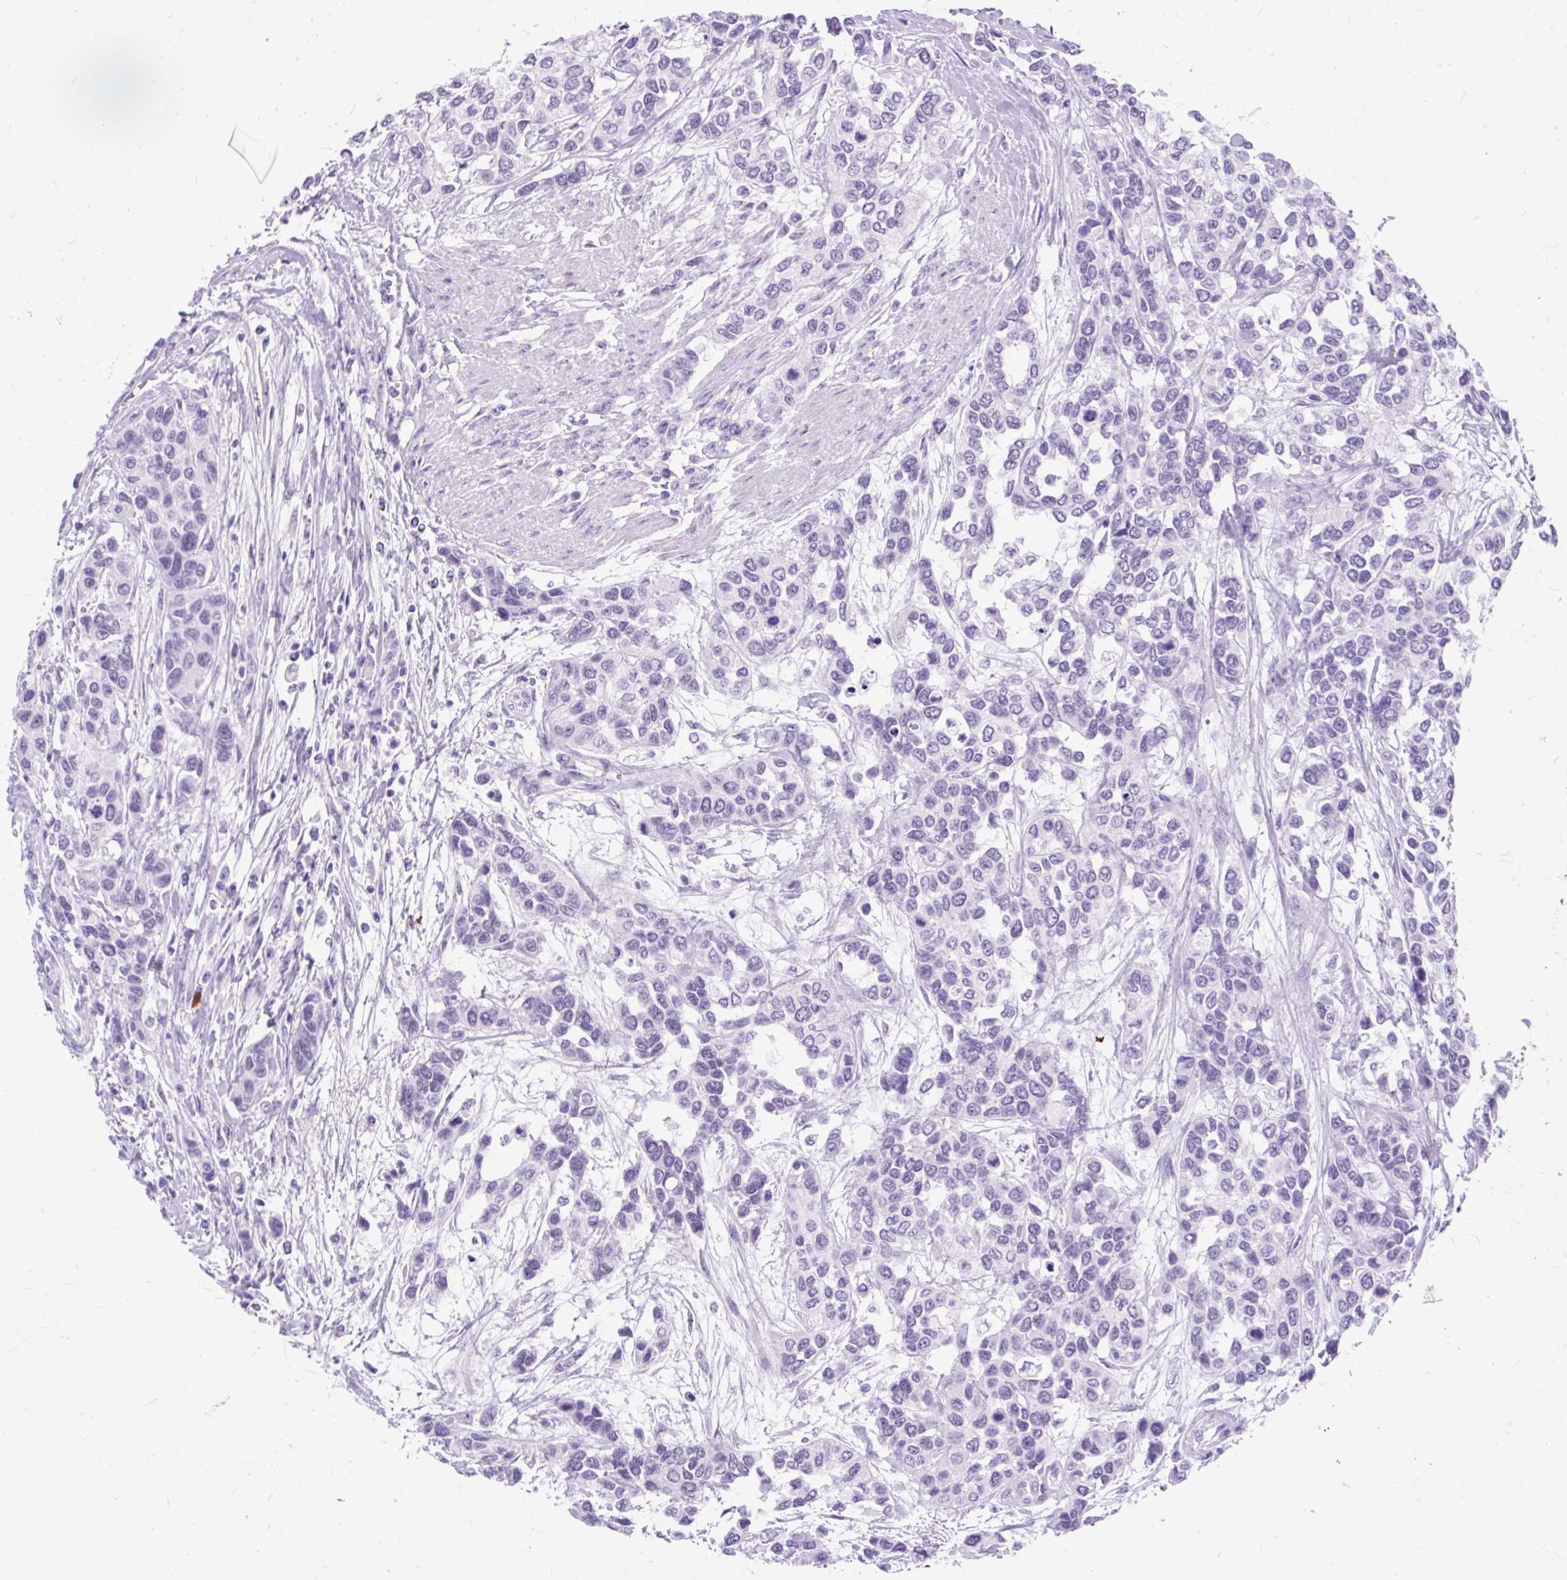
{"staining": {"intensity": "negative", "quantity": "none", "location": "none"}, "tissue": "urothelial cancer", "cell_type": "Tumor cells", "image_type": "cancer", "snomed": [{"axis": "morphology", "description": "Normal tissue, NOS"}, {"axis": "morphology", "description": "Urothelial carcinoma, High grade"}, {"axis": "topography", "description": "Vascular tissue"}, {"axis": "topography", "description": "Urinary bladder"}], "caption": "An image of high-grade urothelial carcinoma stained for a protein demonstrates no brown staining in tumor cells.", "gene": "SCGB1A1", "patient": {"sex": "female", "age": 56}}